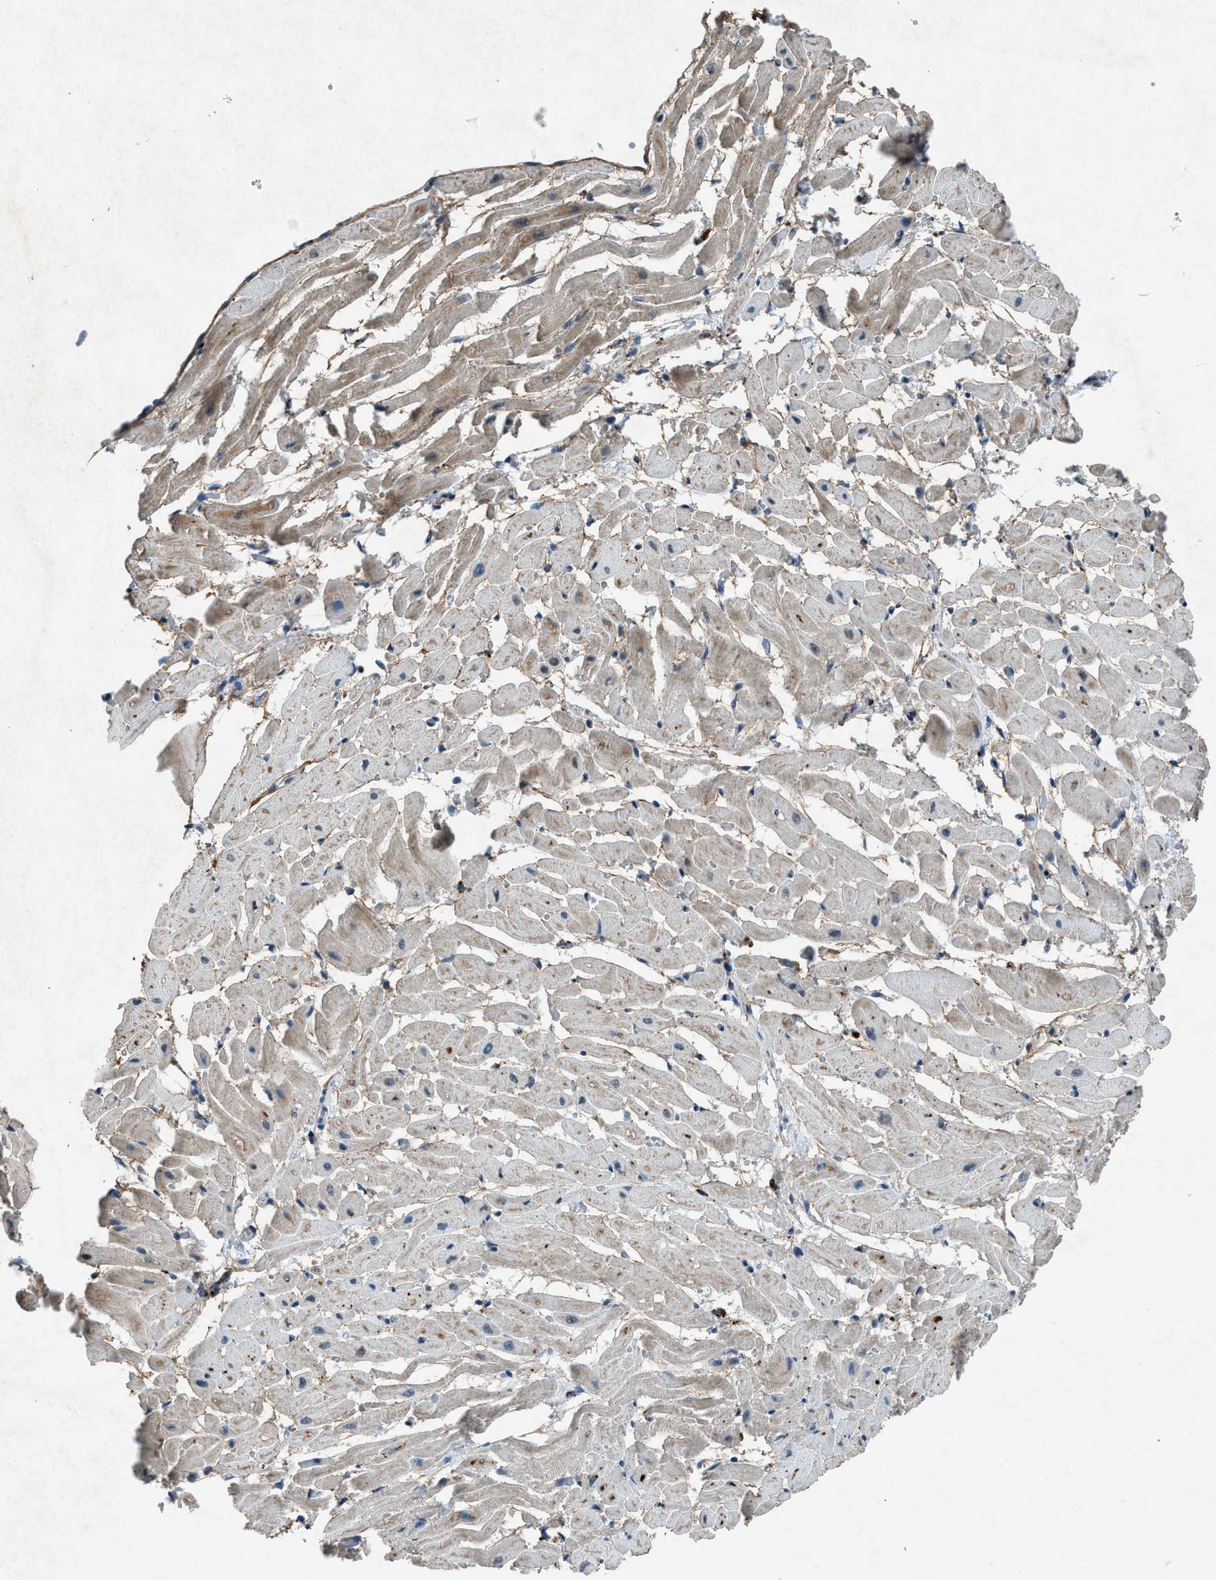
{"staining": {"intensity": "weak", "quantity": "<25%", "location": "cytoplasmic/membranous"}, "tissue": "heart muscle", "cell_type": "Cardiomyocytes", "image_type": "normal", "snomed": [{"axis": "morphology", "description": "Normal tissue, NOS"}, {"axis": "topography", "description": "Heart"}], "caption": "DAB (3,3'-diaminobenzidine) immunohistochemical staining of normal heart muscle shows no significant expression in cardiomyocytes. (DAB immunohistochemistry, high magnification).", "gene": "ADCY1", "patient": {"sex": "male", "age": 45}}